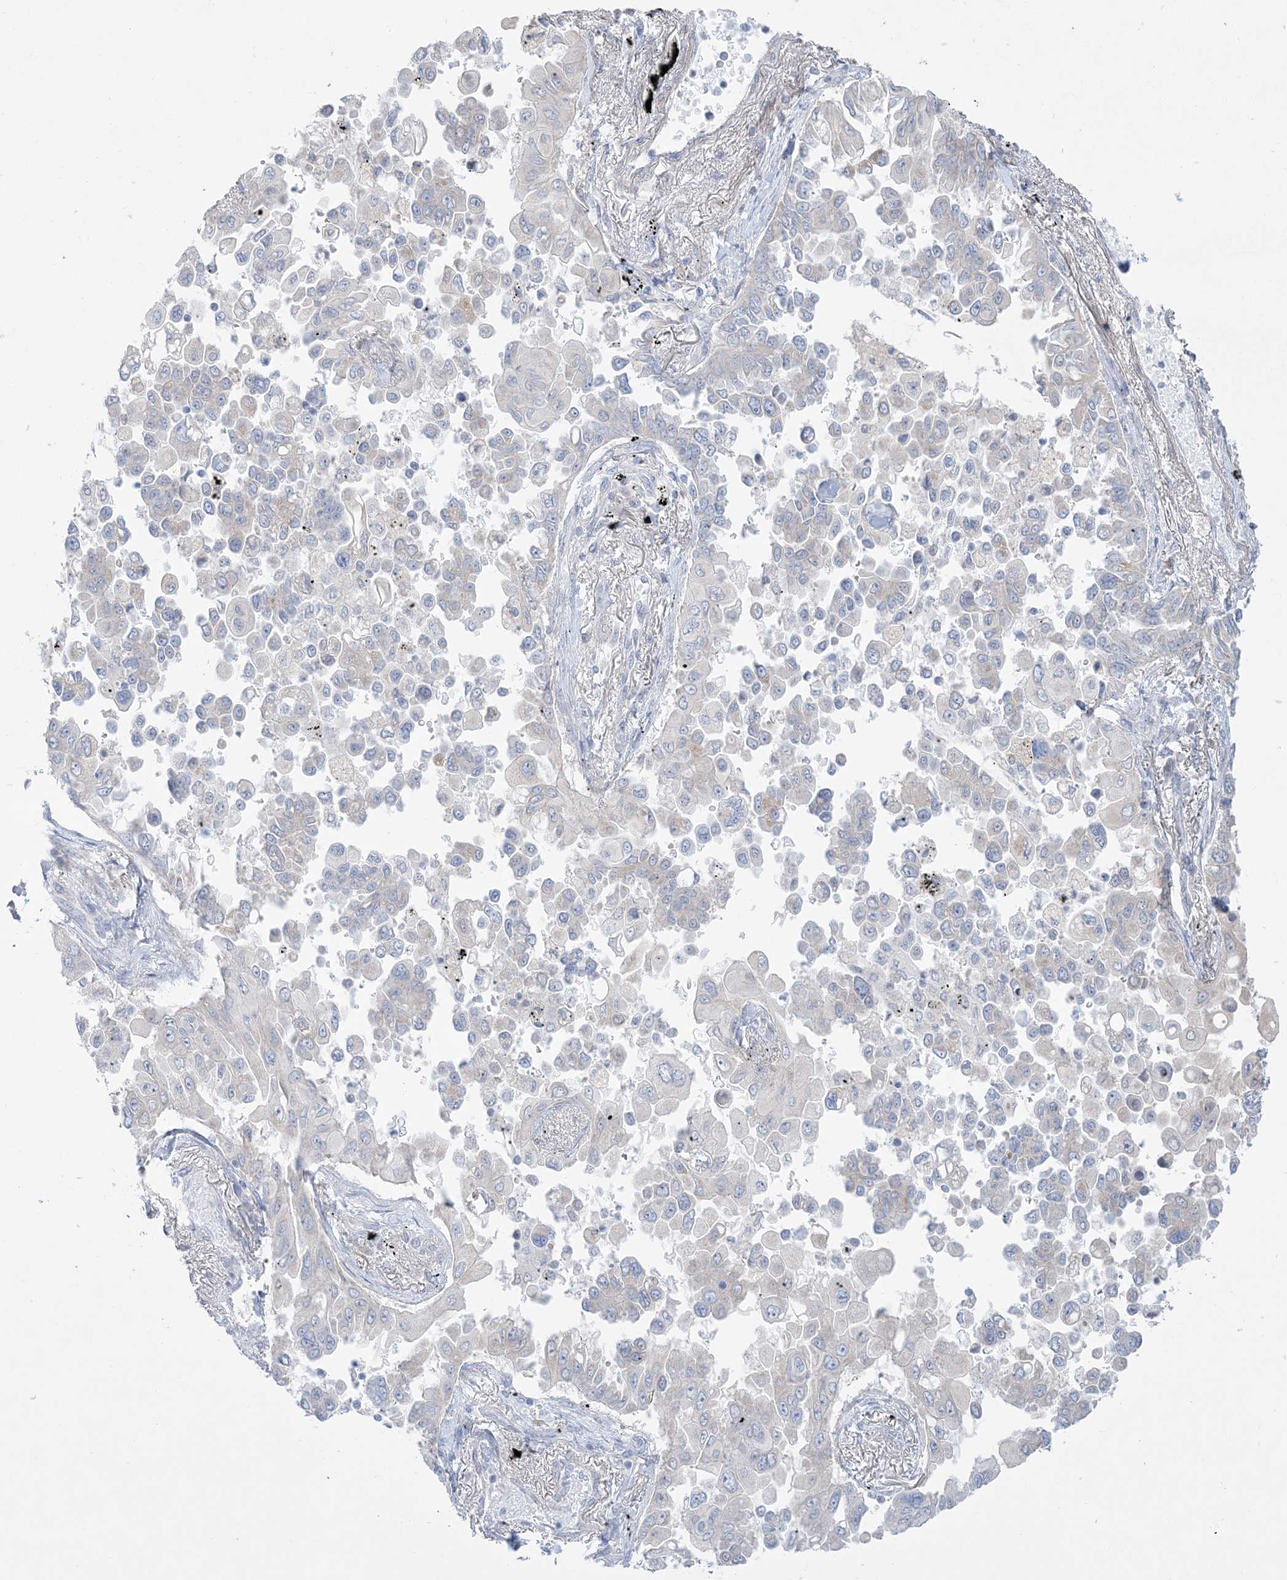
{"staining": {"intensity": "negative", "quantity": "none", "location": "none"}, "tissue": "lung cancer", "cell_type": "Tumor cells", "image_type": "cancer", "snomed": [{"axis": "morphology", "description": "Adenocarcinoma, NOS"}, {"axis": "topography", "description": "Lung"}], "caption": "Immunohistochemistry (IHC) histopathology image of neoplastic tissue: human lung cancer stained with DAB (3,3'-diaminobenzidine) shows no significant protein expression in tumor cells.", "gene": "FAM184A", "patient": {"sex": "female", "age": 67}}